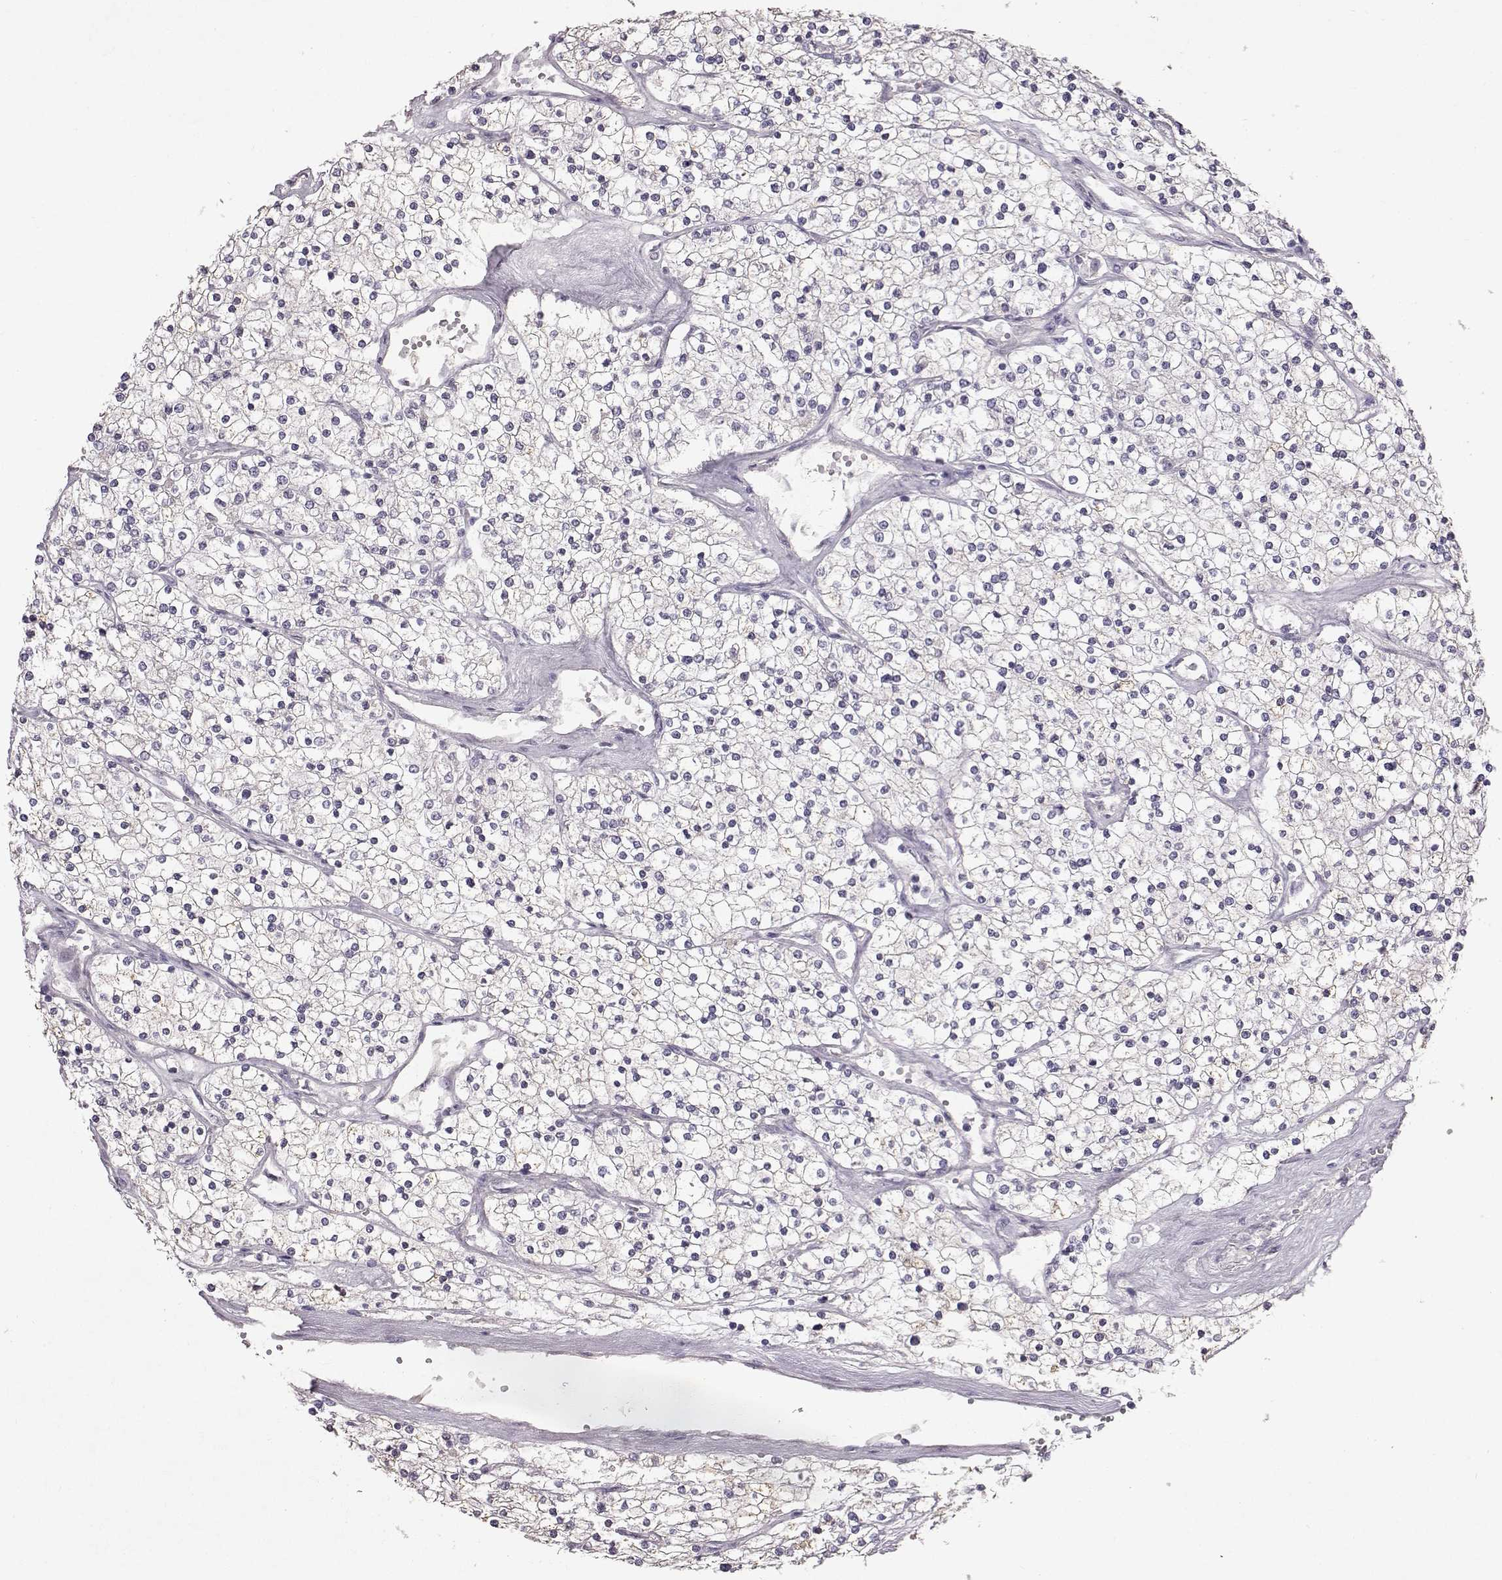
{"staining": {"intensity": "negative", "quantity": "none", "location": "none"}, "tissue": "renal cancer", "cell_type": "Tumor cells", "image_type": "cancer", "snomed": [{"axis": "morphology", "description": "Adenocarcinoma, NOS"}, {"axis": "topography", "description": "Kidney"}], "caption": "Tumor cells are negative for brown protein staining in adenocarcinoma (renal).", "gene": "SPAG17", "patient": {"sex": "male", "age": 80}}